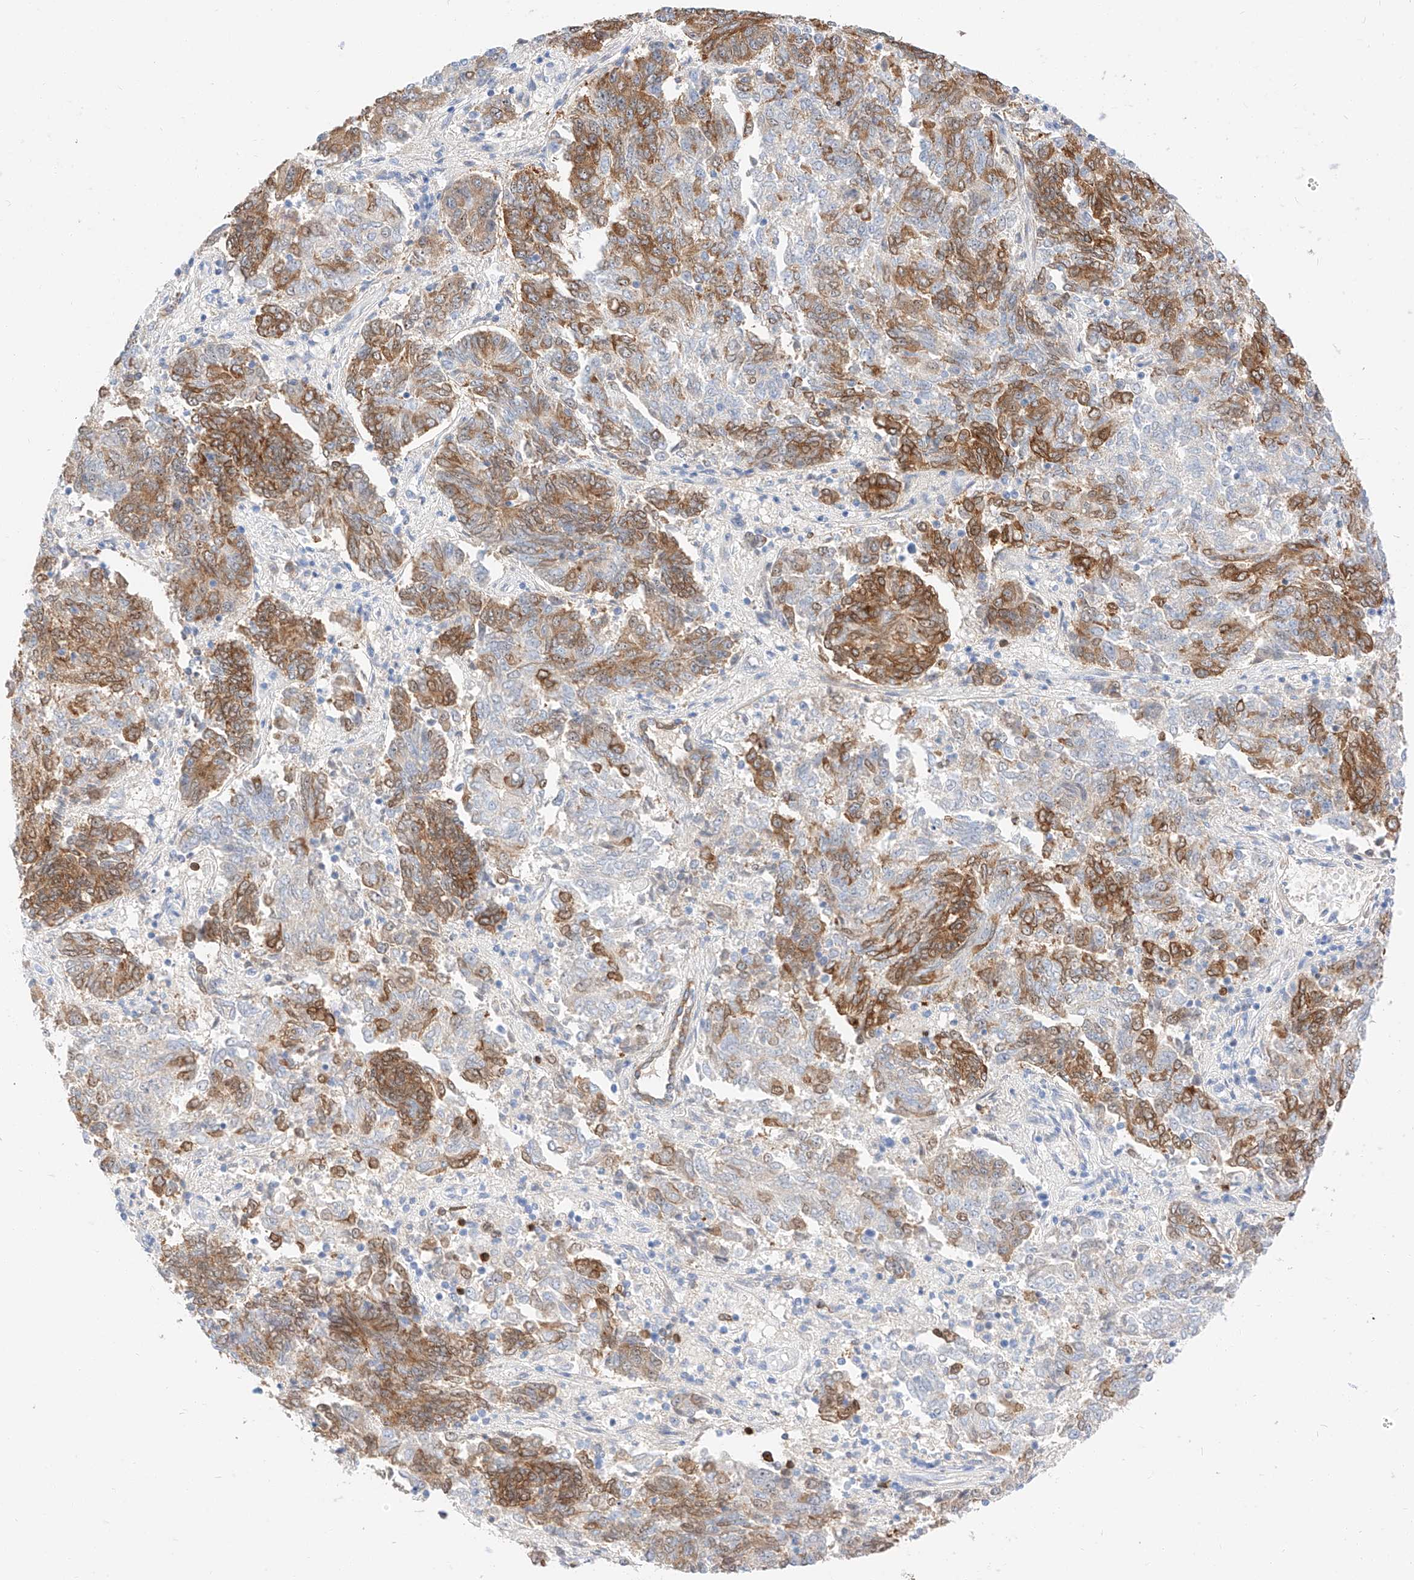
{"staining": {"intensity": "moderate", "quantity": "25%-75%", "location": "cytoplasmic/membranous"}, "tissue": "endometrial cancer", "cell_type": "Tumor cells", "image_type": "cancer", "snomed": [{"axis": "morphology", "description": "Adenocarcinoma, NOS"}, {"axis": "topography", "description": "Endometrium"}], "caption": "Immunohistochemical staining of human endometrial cancer (adenocarcinoma) exhibits moderate cytoplasmic/membranous protein positivity in about 25%-75% of tumor cells. (IHC, brightfield microscopy, high magnification).", "gene": "MAP7", "patient": {"sex": "female", "age": 80}}